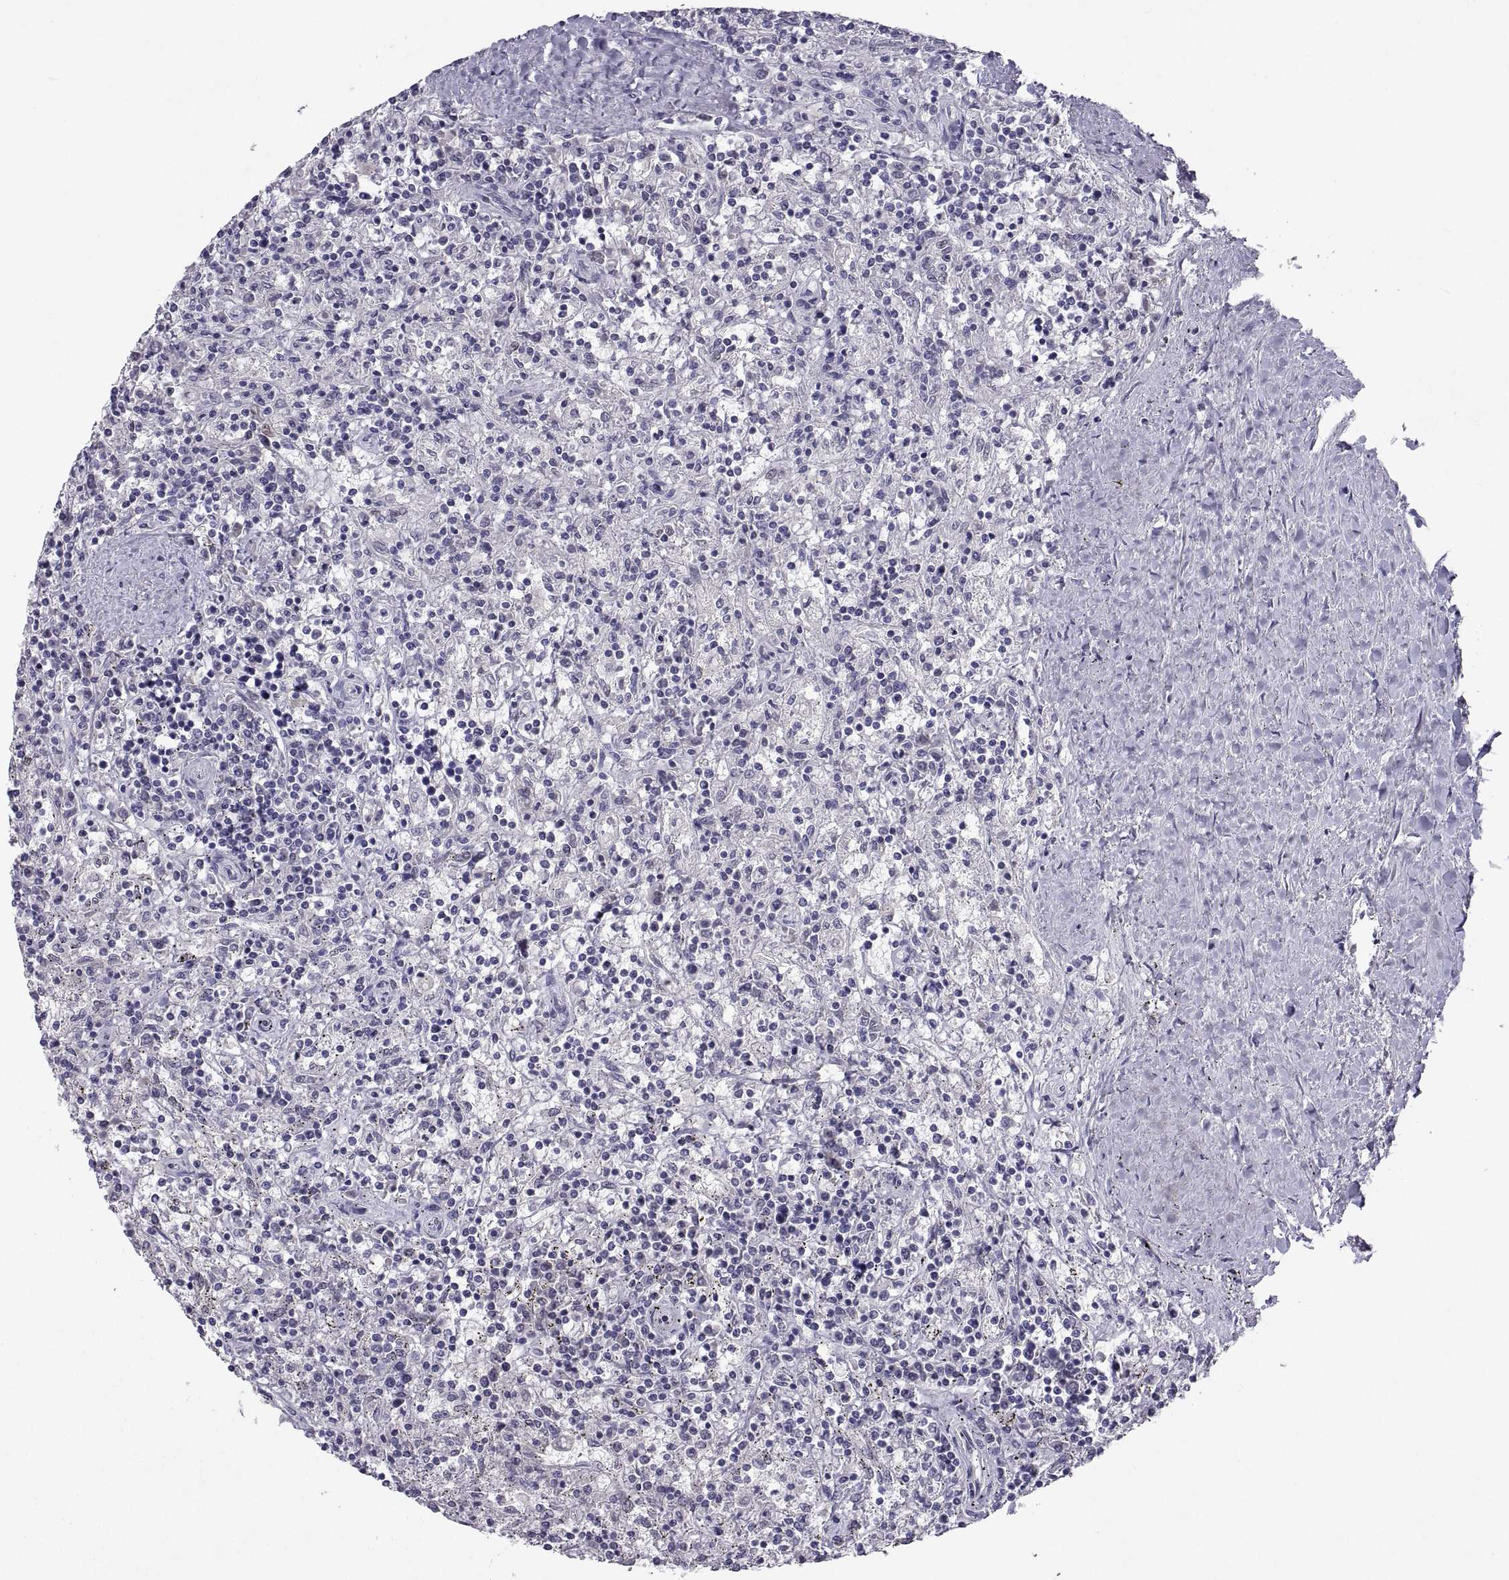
{"staining": {"intensity": "negative", "quantity": "none", "location": "none"}, "tissue": "lymphoma", "cell_type": "Tumor cells", "image_type": "cancer", "snomed": [{"axis": "morphology", "description": "Malignant lymphoma, non-Hodgkin's type, Low grade"}, {"axis": "topography", "description": "Spleen"}], "caption": "Immunohistochemistry (IHC) histopathology image of lymphoma stained for a protein (brown), which displays no positivity in tumor cells.", "gene": "SOX21", "patient": {"sex": "male", "age": 62}}